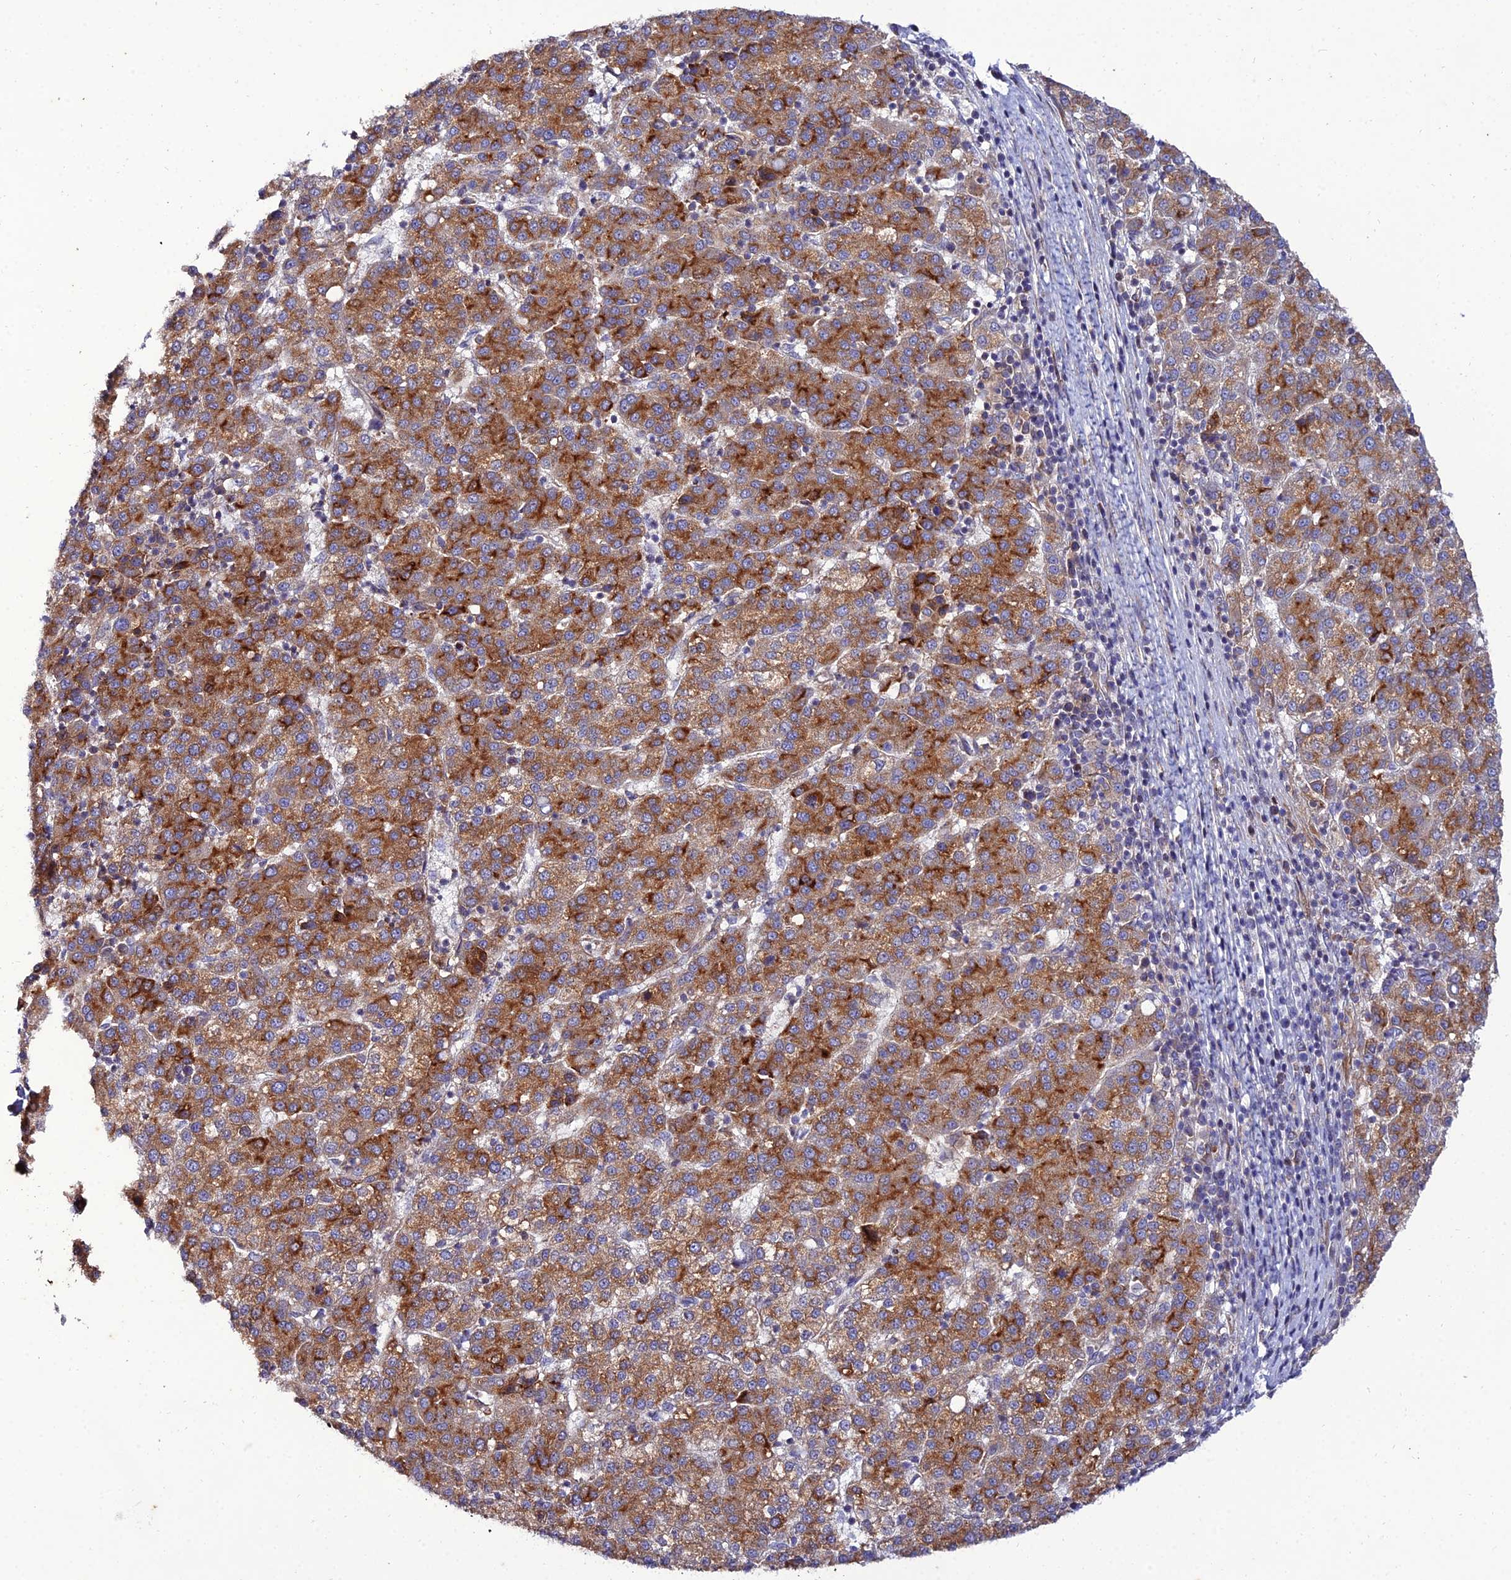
{"staining": {"intensity": "moderate", "quantity": ">75%", "location": "cytoplasmic/membranous"}, "tissue": "liver cancer", "cell_type": "Tumor cells", "image_type": "cancer", "snomed": [{"axis": "morphology", "description": "Carcinoma, Hepatocellular, NOS"}, {"axis": "topography", "description": "Liver"}], "caption": "Tumor cells show medium levels of moderate cytoplasmic/membranous expression in about >75% of cells in liver cancer (hepatocellular carcinoma). (DAB (3,3'-diaminobenzidine) = brown stain, brightfield microscopy at high magnification).", "gene": "ARL6IP1", "patient": {"sex": "female", "age": 58}}